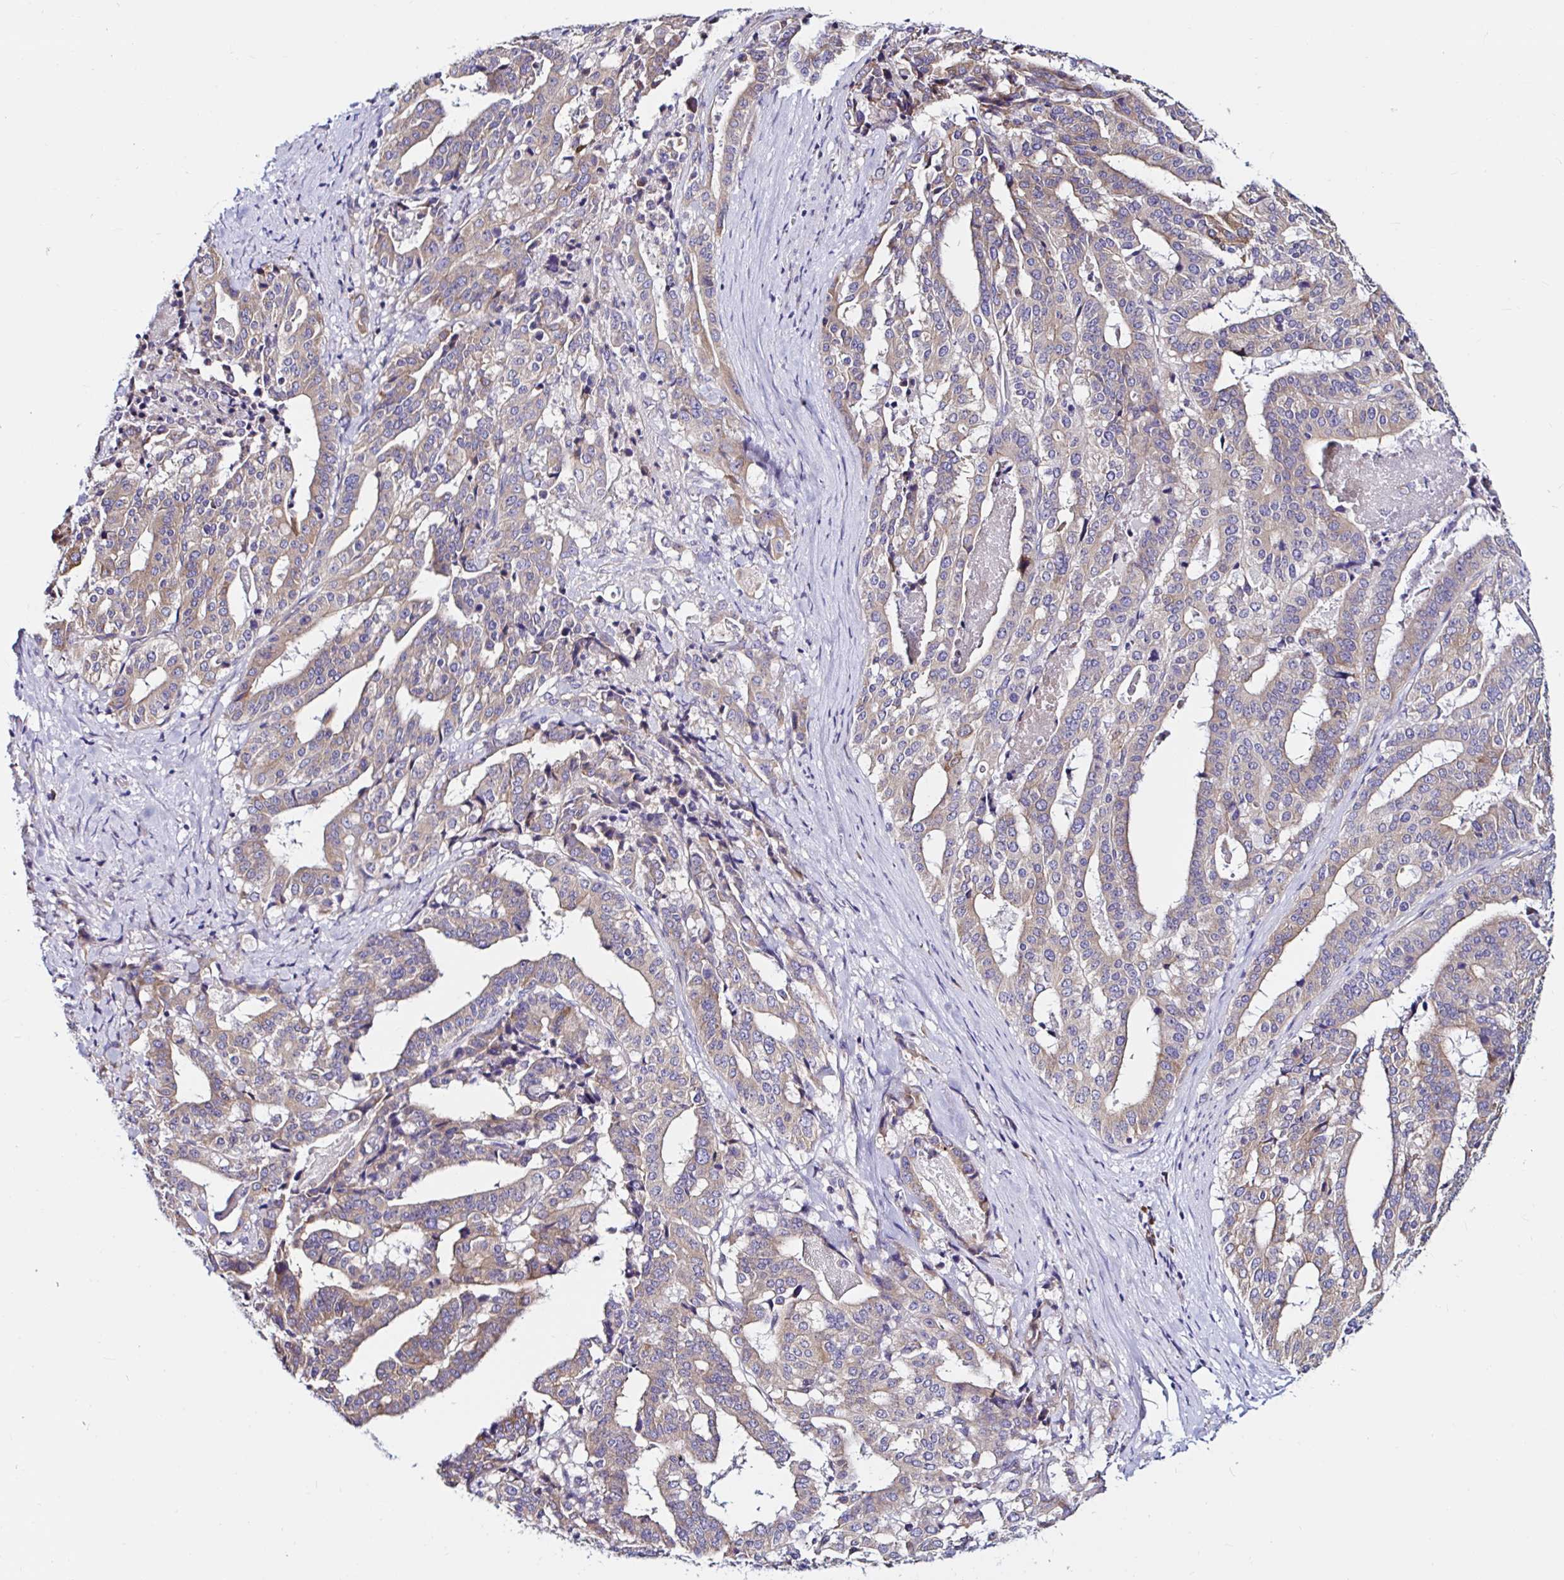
{"staining": {"intensity": "moderate", "quantity": ">75%", "location": "cytoplasmic/membranous"}, "tissue": "stomach cancer", "cell_type": "Tumor cells", "image_type": "cancer", "snomed": [{"axis": "morphology", "description": "Adenocarcinoma, NOS"}, {"axis": "topography", "description": "Stomach"}], "caption": "DAB immunohistochemical staining of stomach adenocarcinoma displays moderate cytoplasmic/membranous protein expression in approximately >75% of tumor cells.", "gene": "VSIG2", "patient": {"sex": "male", "age": 48}}